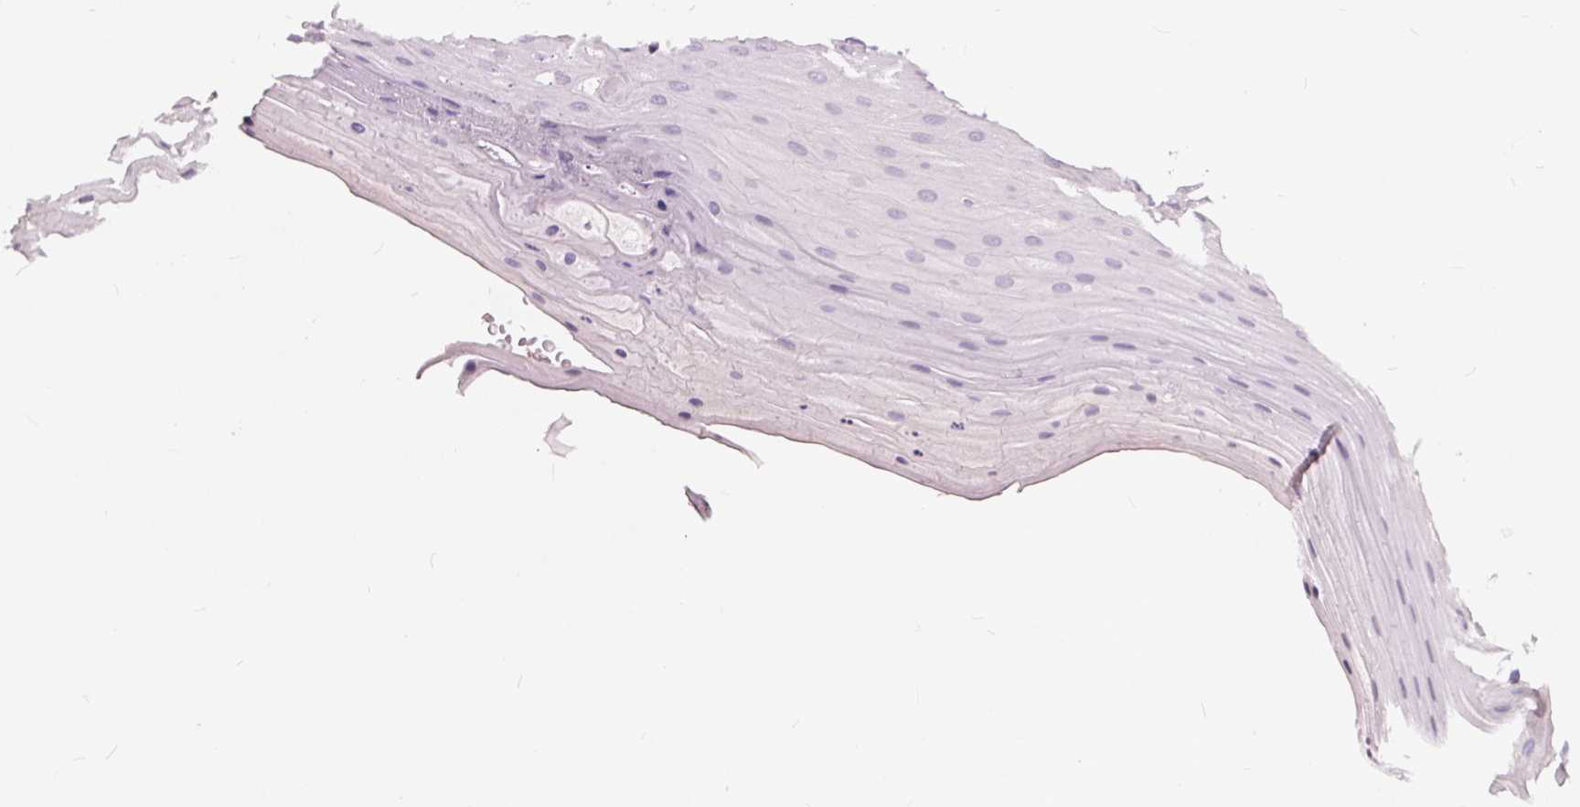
{"staining": {"intensity": "negative", "quantity": "none", "location": "none"}, "tissue": "oral mucosa", "cell_type": "Squamous epithelial cells", "image_type": "normal", "snomed": [{"axis": "morphology", "description": "Normal tissue, NOS"}, {"axis": "morphology", "description": "Squamous cell carcinoma, NOS"}, {"axis": "topography", "description": "Oral tissue"}, {"axis": "topography", "description": "Tounge, NOS"}, {"axis": "topography", "description": "Head-Neck"}], "caption": "Oral mucosa stained for a protein using immunohistochemistry exhibits no staining squamous epithelial cells.", "gene": "PLA2G2E", "patient": {"sex": "male", "age": 62}}